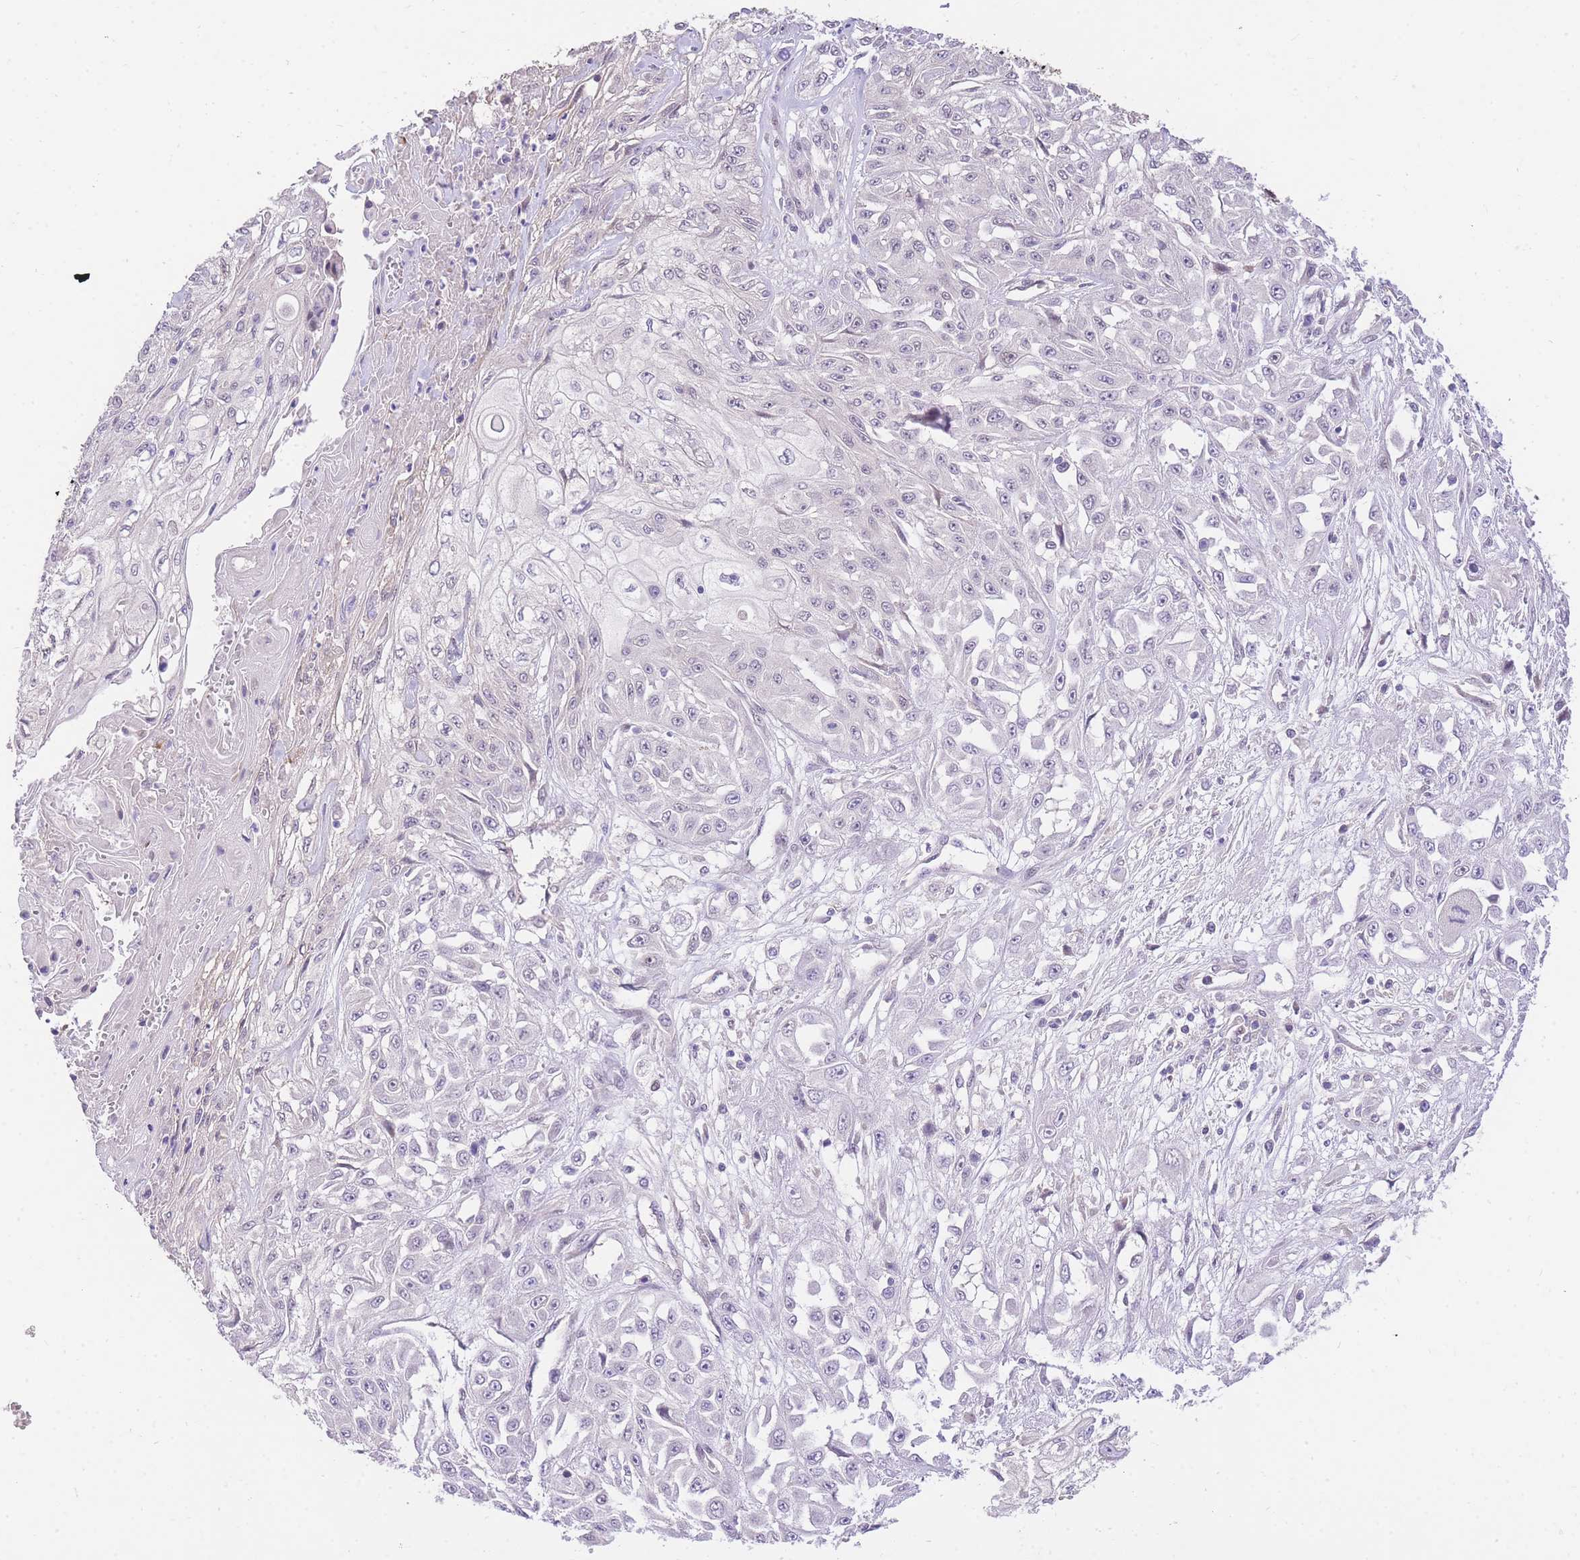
{"staining": {"intensity": "negative", "quantity": "none", "location": "none"}, "tissue": "skin cancer", "cell_type": "Tumor cells", "image_type": "cancer", "snomed": [{"axis": "morphology", "description": "Squamous cell carcinoma, NOS"}, {"axis": "morphology", "description": "Squamous cell carcinoma, metastatic, NOS"}, {"axis": "topography", "description": "Skin"}, {"axis": "topography", "description": "Lymph node"}], "caption": "DAB (3,3'-diaminobenzidine) immunohistochemical staining of skin cancer (metastatic squamous cell carcinoma) exhibits no significant expression in tumor cells.", "gene": "UBXN7", "patient": {"sex": "male", "age": 75}}